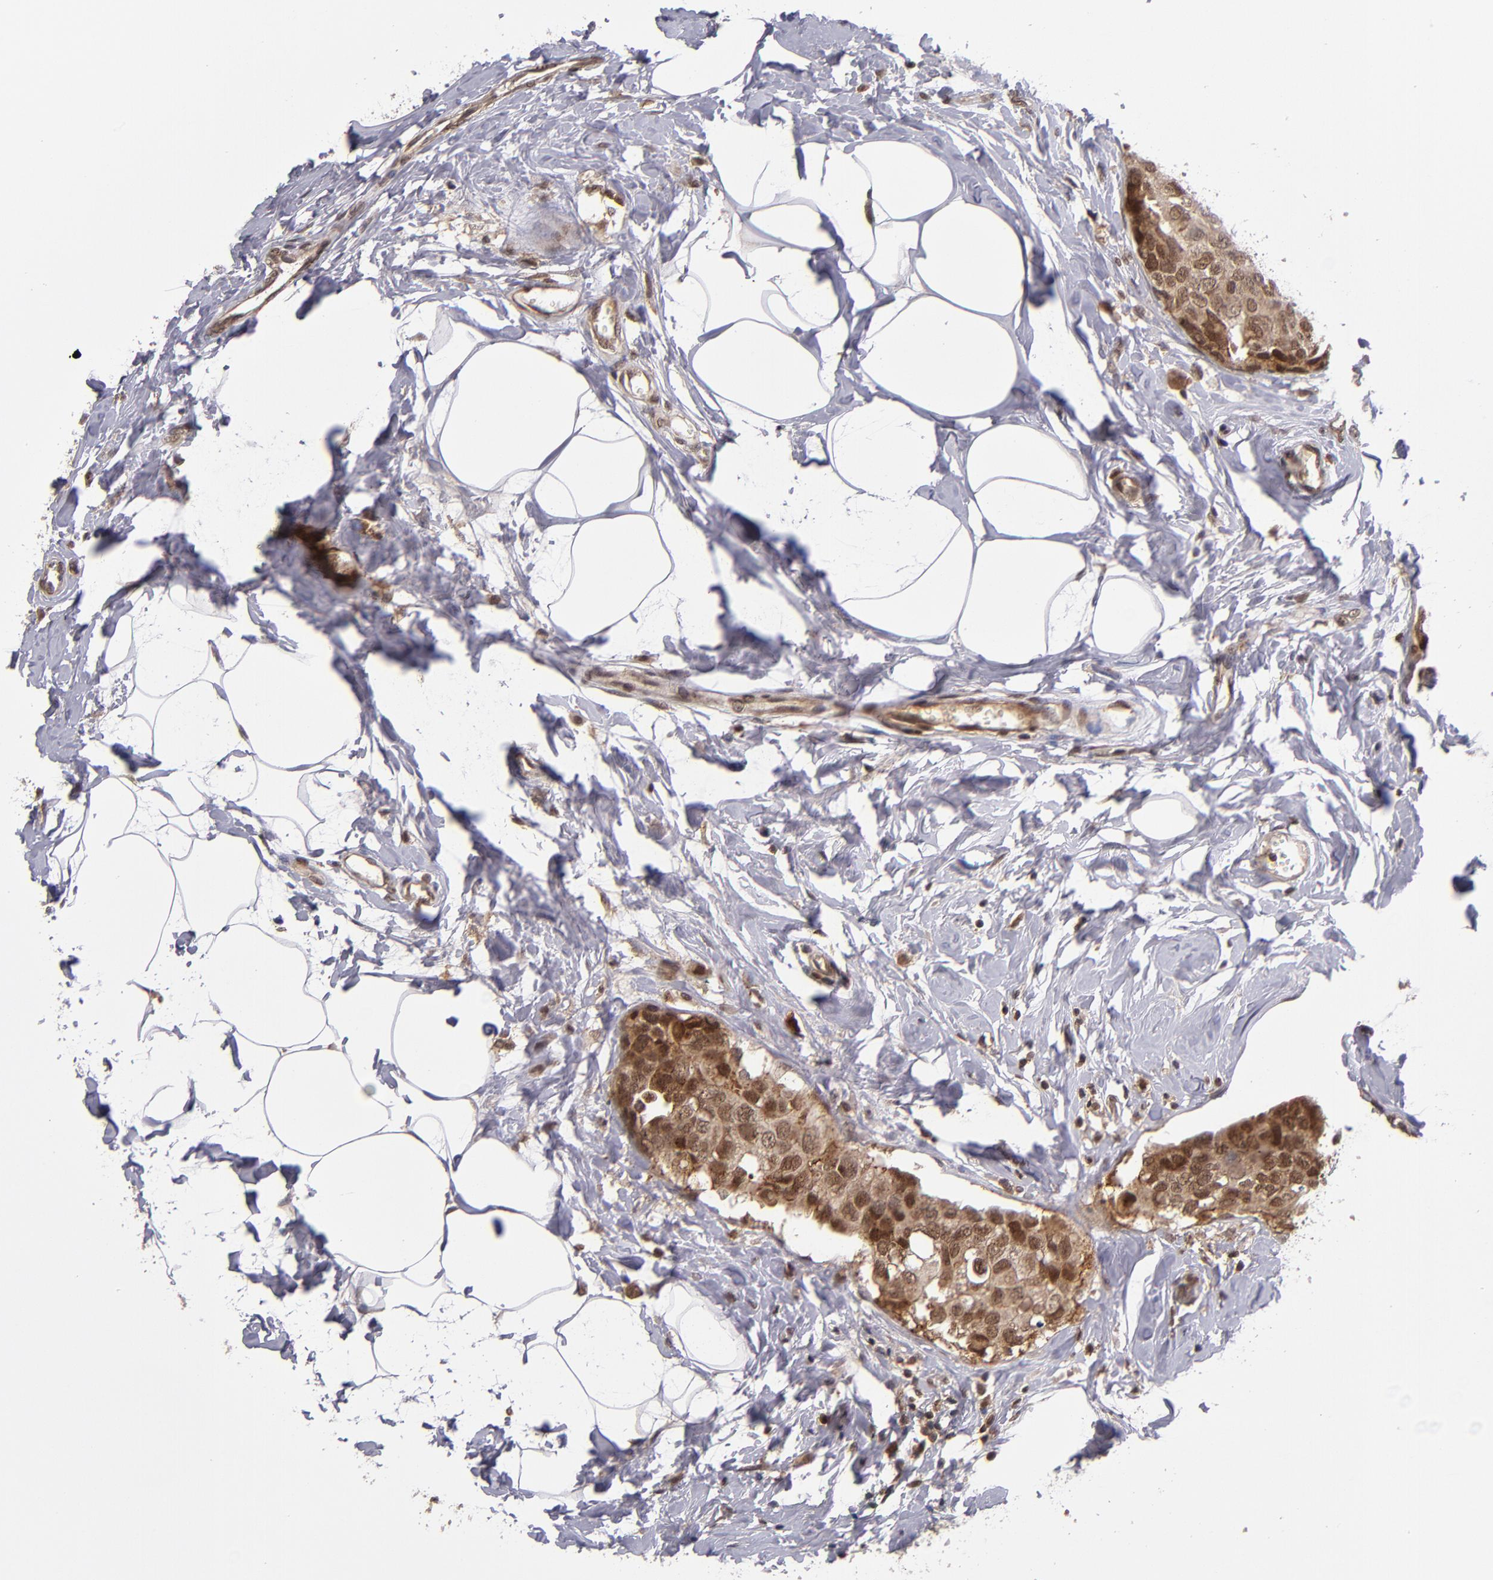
{"staining": {"intensity": "moderate", "quantity": ">75%", "location": "cytoplasmic/membranous,nuclear"}, "tissue": "breast cancer", "cell_type": "Tumor cells", "image_type": "cancer", "snomed": [{"axis": "morphology", "description": "Normal tissue, NOS"}, {"axis": "morphology", "description": "Duct carcinoma"}, {"axis": "topography", "description": "Breast"}], "caption": "Immunohistochemical staining of human breast infiltrating ductal carcinoma shows moderate cytoplasmic/membranous and nuclear protein positivity in approximately >75% of tumor cells.", "gene": "EP300", "patient": {"sex": "female", "age": 50}}